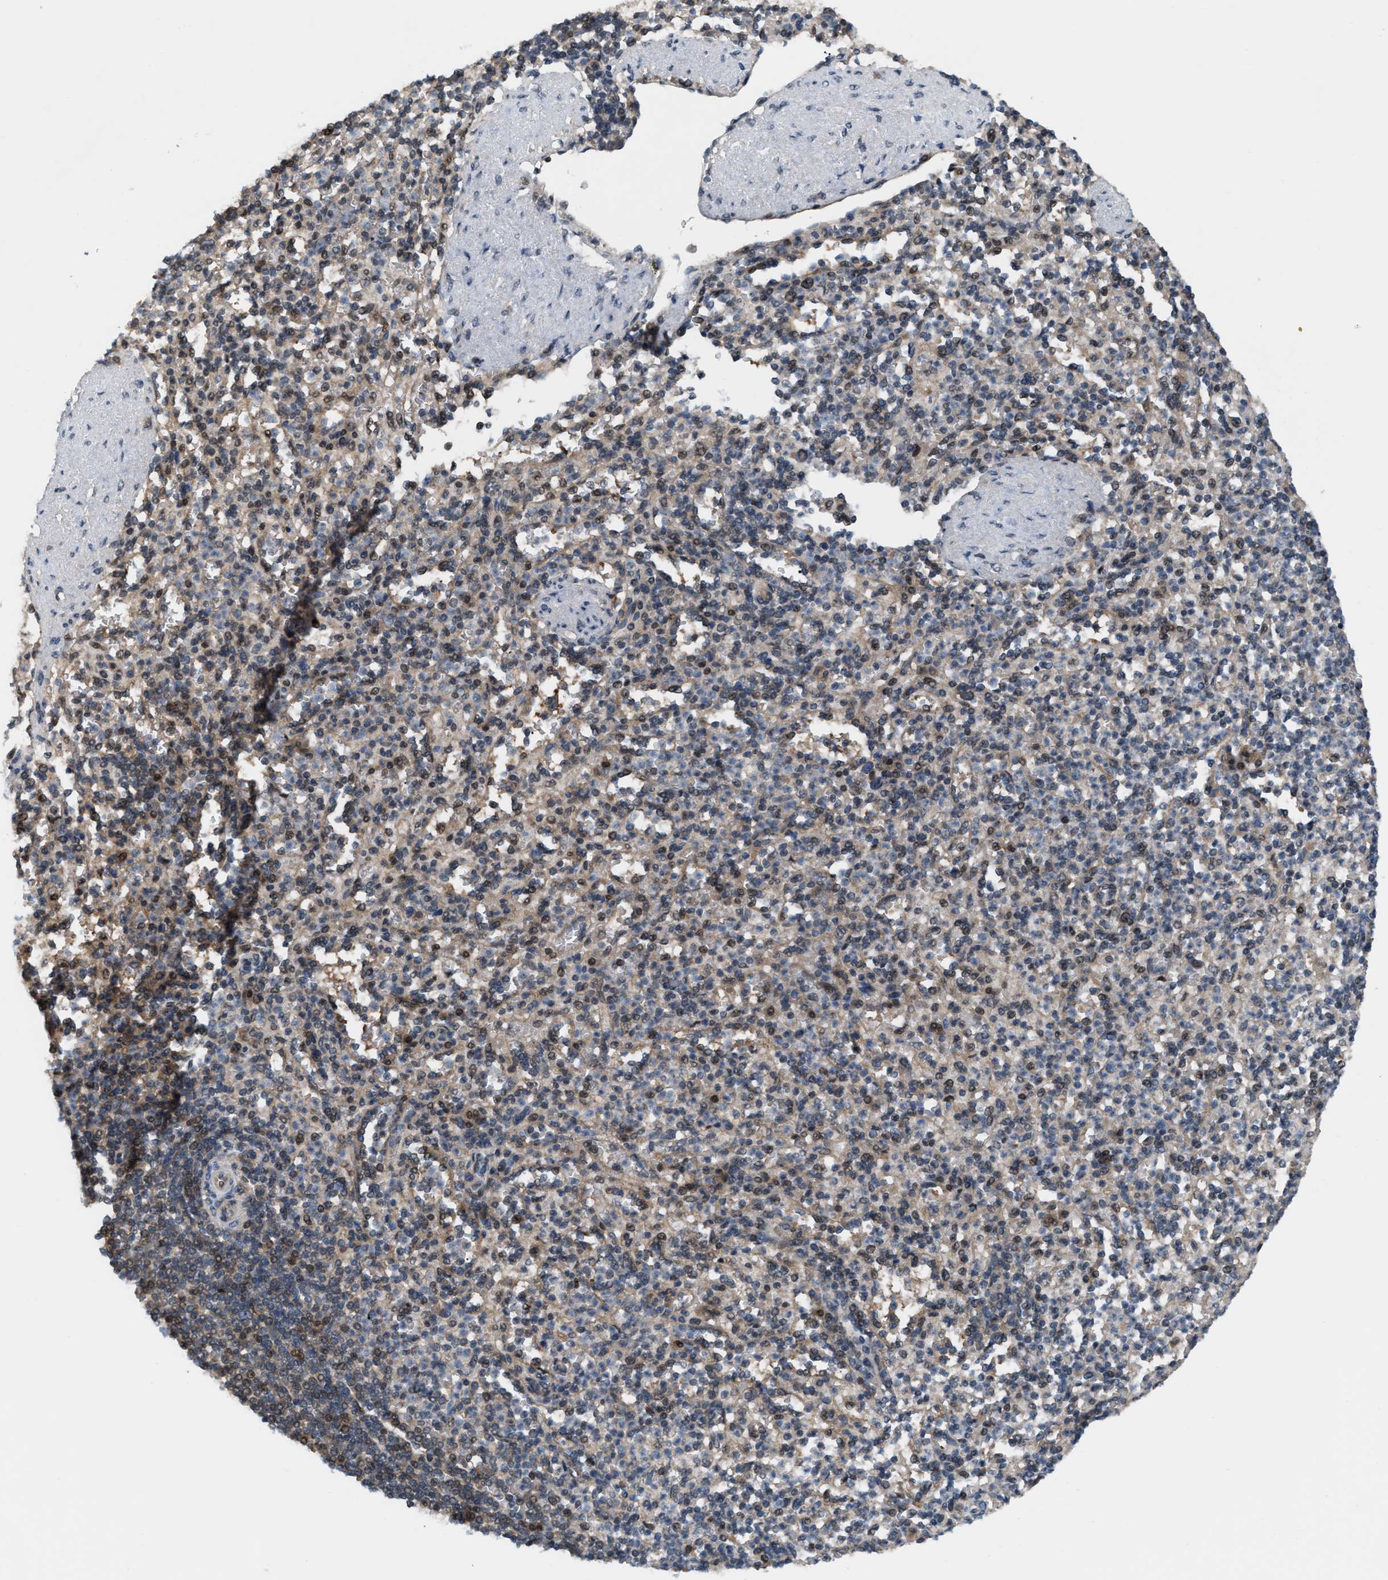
{"staining": {"intensity": "moderate", "quantity": "25%-75%", "location": "cytoplasmic/membranous,nuclear"}, "tissue": "spleen", "cell_type": "Cells in red pulp", "image_type": "normal", "snomed": [{"axis": "morphology", "description": "Normal tissue, NOS"}, {"axis": "topography", "description": "Spleen"}], "caption": "IHC micrograph of benign spleen: spleen stained using immunohistochemistry reveals medium levels of moderate protein expression localized specifically in the cytoplasmic/membranous,nuclear of cells in red pulp, appearing as a cytoplasmic/membranous,nuclear brown color.", "gene": "RFFL", "patient": {"sex": "female", "age": 74}}